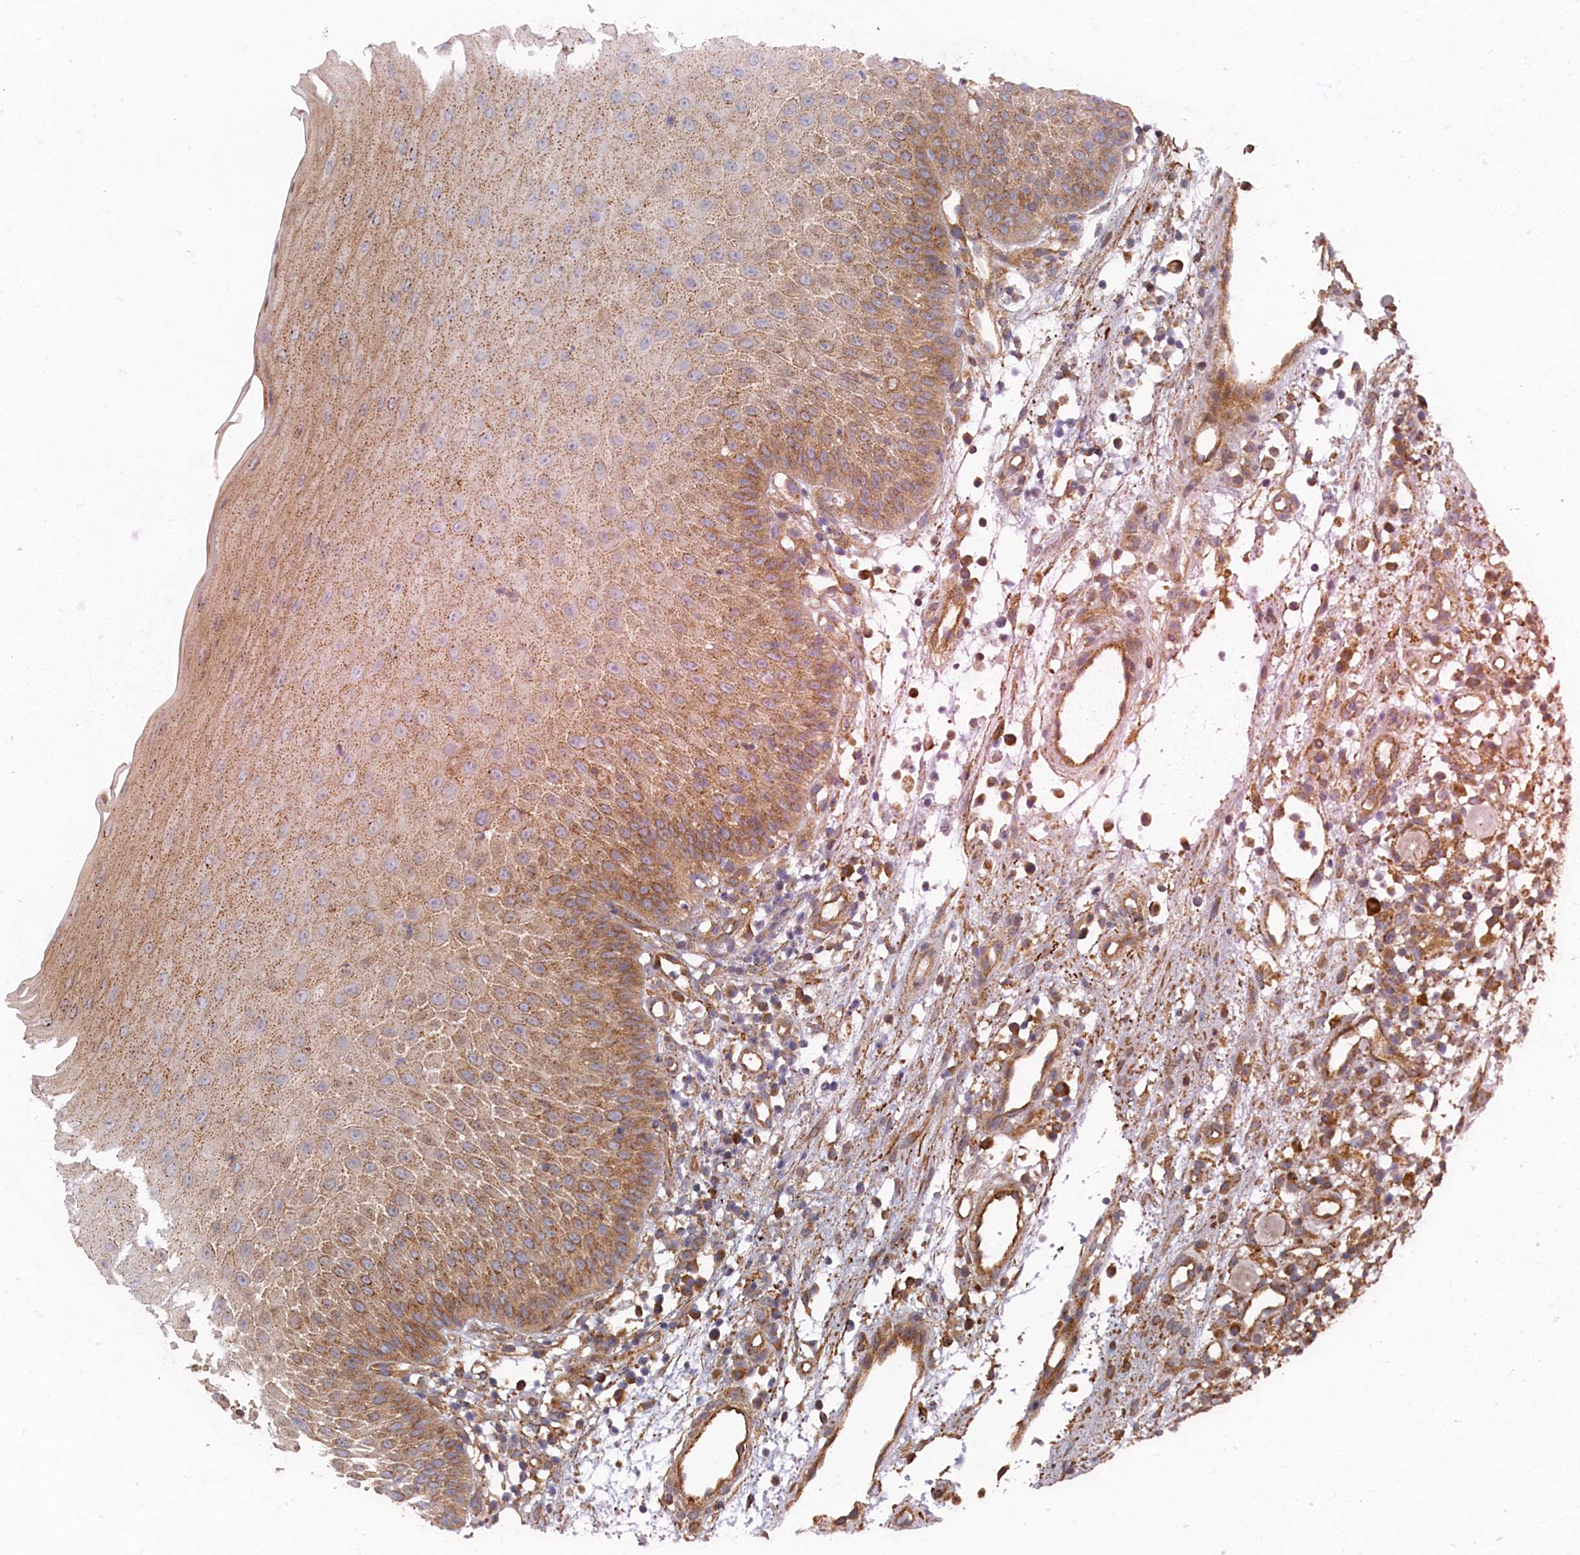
{"staining": {"intensity": "moderate", "quantity": "25%-75%", "location": "cytoplasmic/membranous"}, "tissue": "oral mucosa", "cell_type": "Squamous epithelial cells", "image_type": "normal", "snomed": [{"axis": "morphology", "description": "Normal tissue, NOS"}, {"axis": "topography", "description": "Oral tissue"}], "caption": "Moderate cytoplasmic/membranous expression for a protein is identified in about 25%-75% of squamous epithelial cells of benign oral mucosa using IHC.", "gene": "TMEM196", "patient": {"sex": "female", "age": 13}}